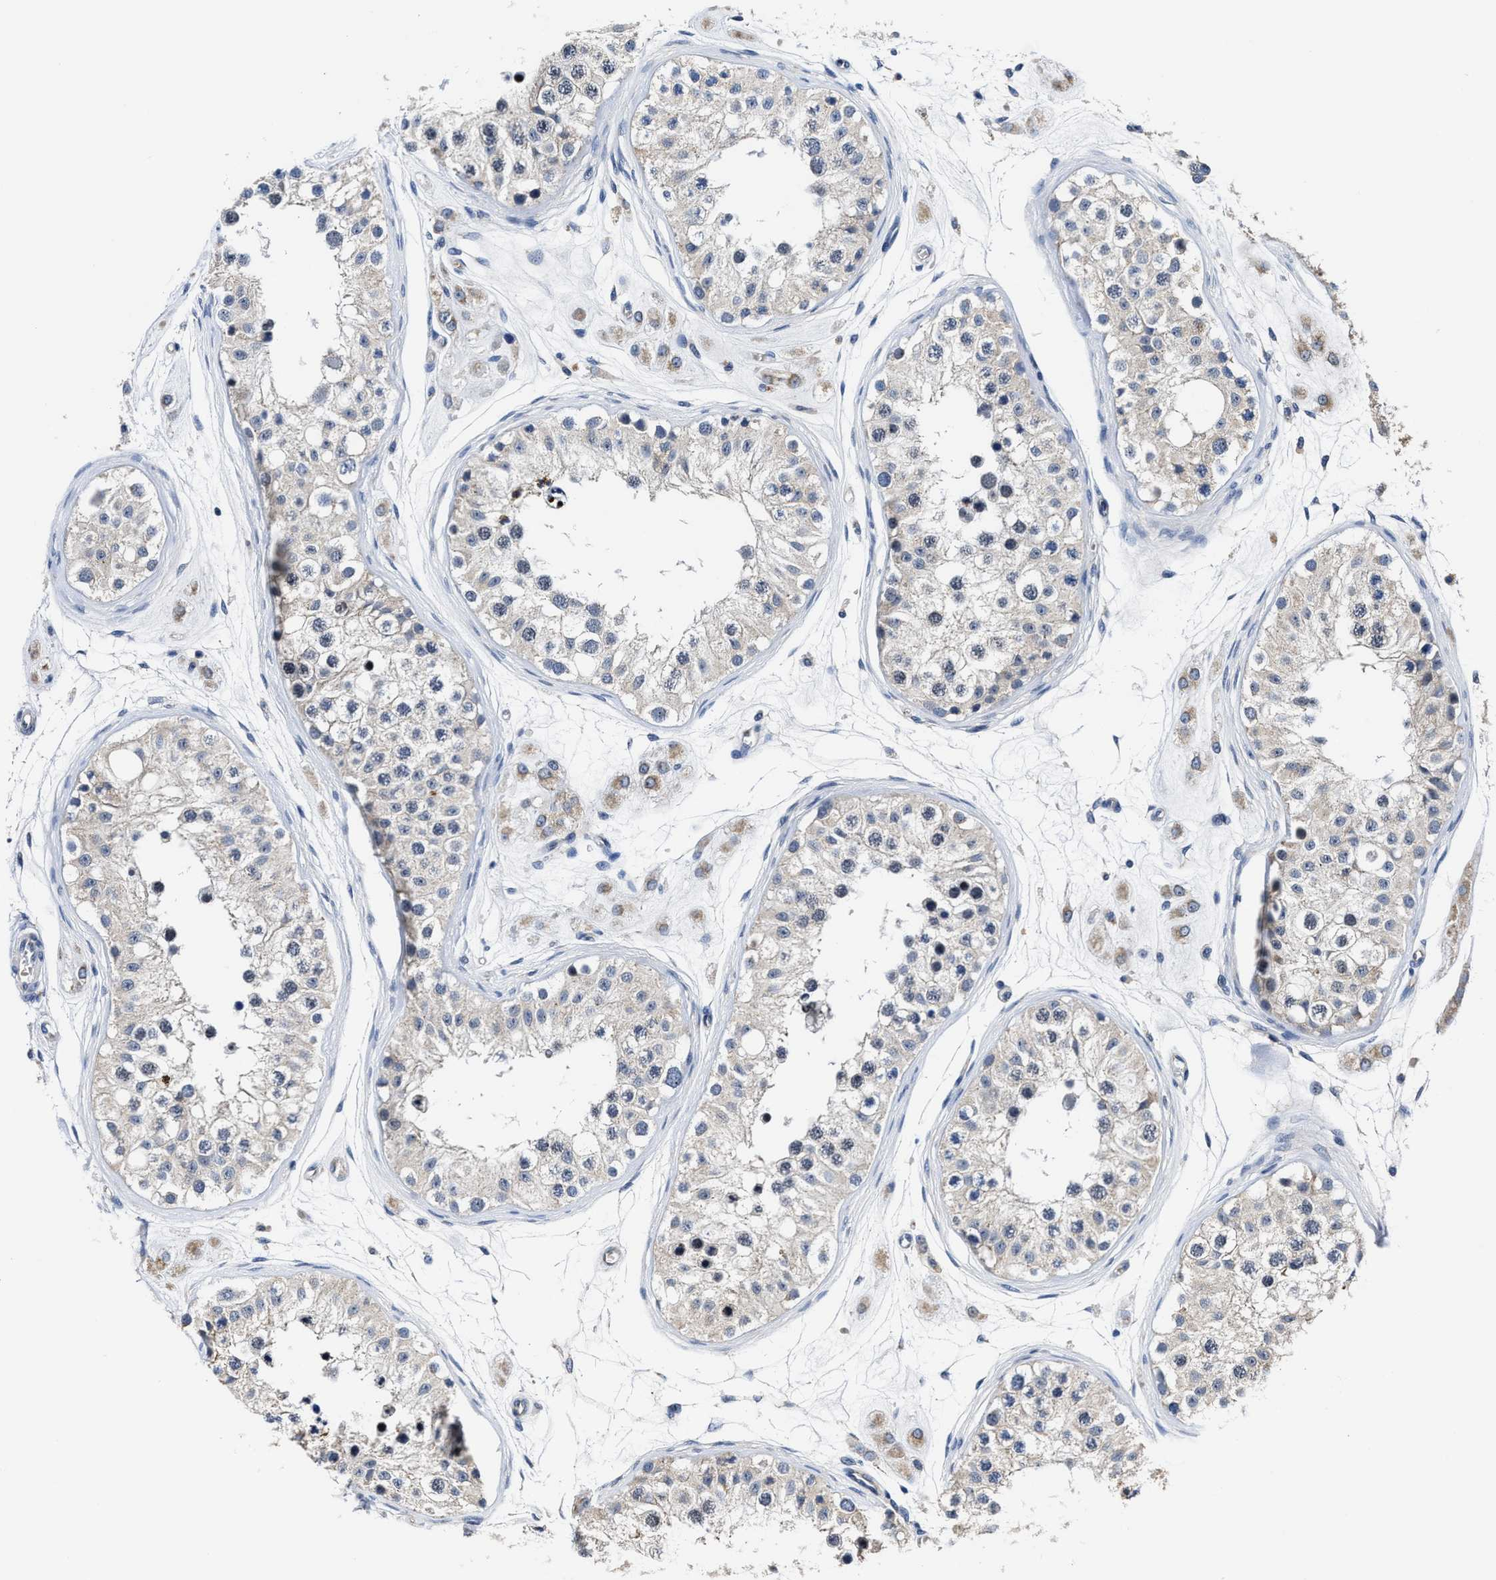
{"staining": {"intensity": "strong", "quantity": "<25%", "location": "cytoplasmic/membranous"}, "tissue": "testis", "cell_type": "Cells in seminiferous ducts", "image_type": "normal", "snomed": [{"axis": "morphology", "description": "Normal tissue, NOS"}, {"axis": "morphology", "description": "Adenocarcinoma, metastatic, NOS"}, {"axis": "topography", "description": "Testis"}], "caption": "A high-resolution micrograph shows IHC staining of normal testis, which exhibits strong cytoplasmic/membranous staining in about <25% of cells in seminiferous ducts. (brown staining indicates protein expression, while blue staining denotes nuclei).", "gene": "GHITM", "patient": {"sex": "male", "age": 26}}